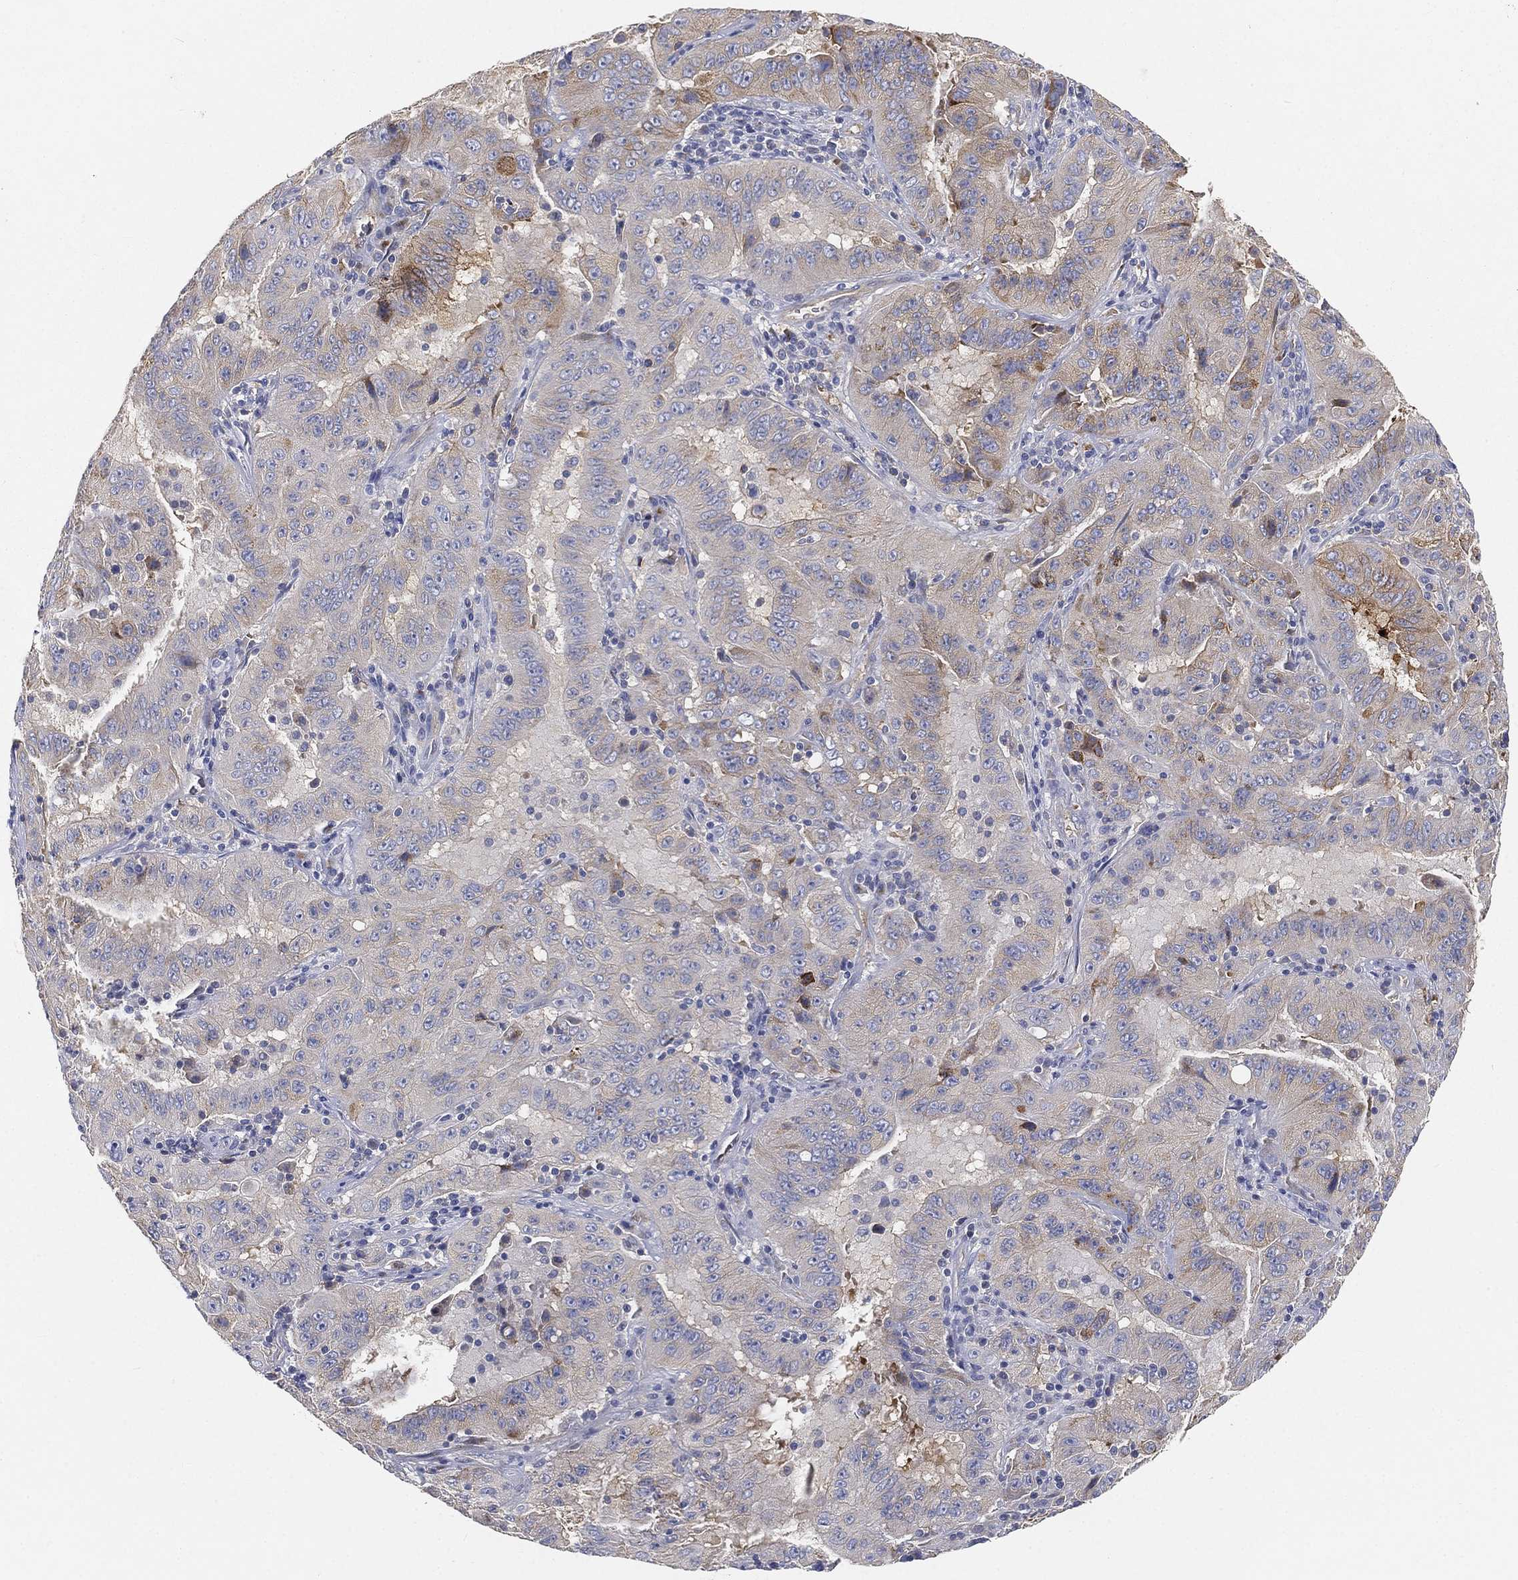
{"staining": {"intensity": "moderate", "quantity": "<25%", "location": "cytoplasmic/membranous"}, "tissue": "pancreatic cancer", "cell_type": "Tumor cells", "image_type": "cancer", "snomed": [{"axis": "morphology", "description": "Adenocarcinoma, NOS"}, {"axis": "topography", "description": "Pancreas"}], "caption": "Immunohistochemistry (IHC) micrograph of human pancreatic adenocarcinoma stained for a protein (brown), which demonstrates low levels of moderate cytoplasmic/membranous positivity in about <25% of tumor cells.", "gene": "TMEM25", "patient": {"sex": "male", "age": 63}}